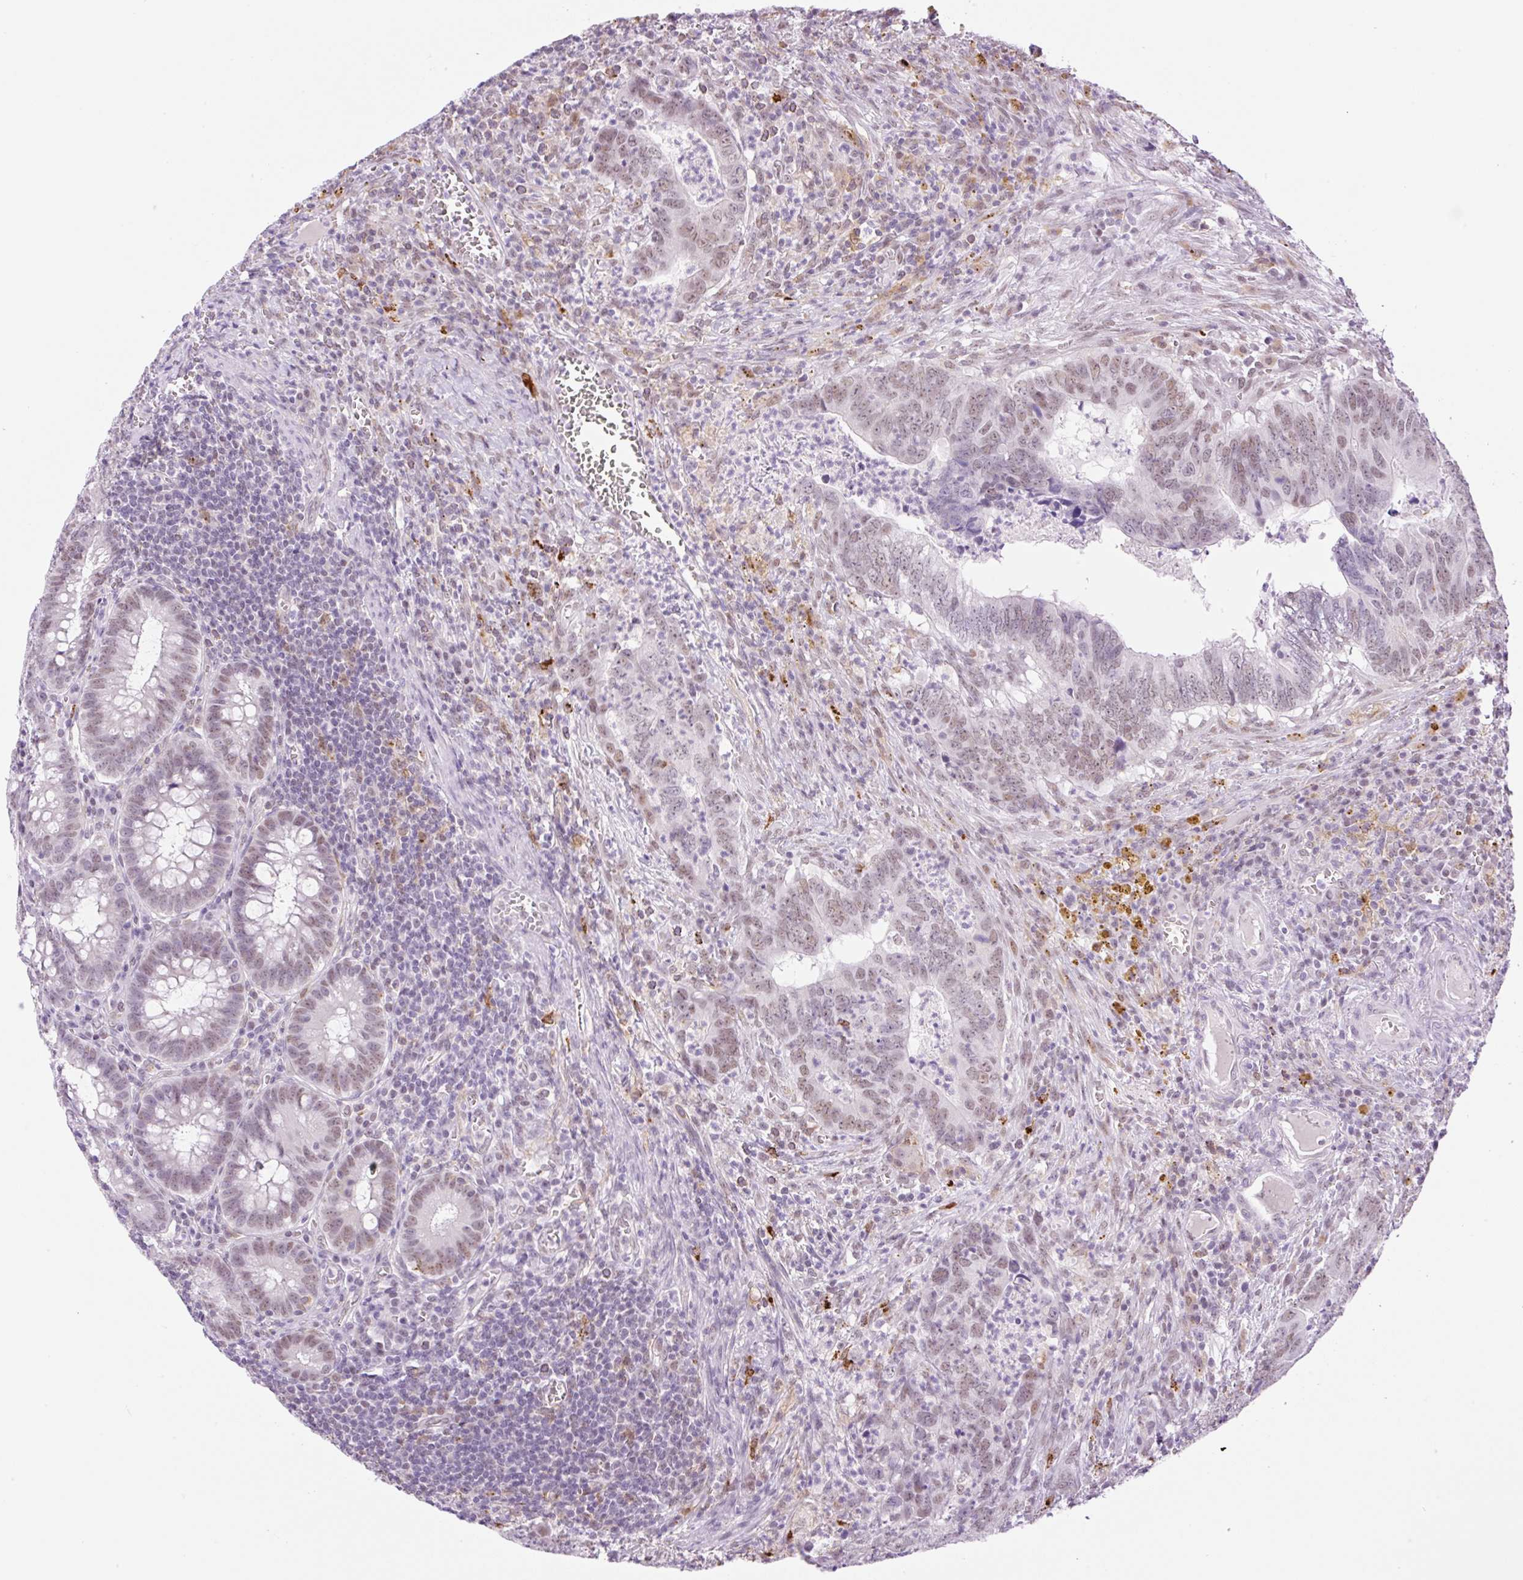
{"staining": {"intensity": "weak", "quantity": "25%-75%", "location": "nuclear"}, "tissue": "colorectal cancer", "cell_type": "Tumor cells", "image_type": "cancer", "snomed": [{"axis": "morphology", "description": "Adenocarcinoma, NOS"}, {"axis": "topography", "description": "Colon"}], "caption": "A brown stain labels weak nuclear staining of a protein in colorectal cancer (adenocarcinoma) tumor cells.", "gene": "PALM3", "patient": {"sex": "male", "age": 86}}